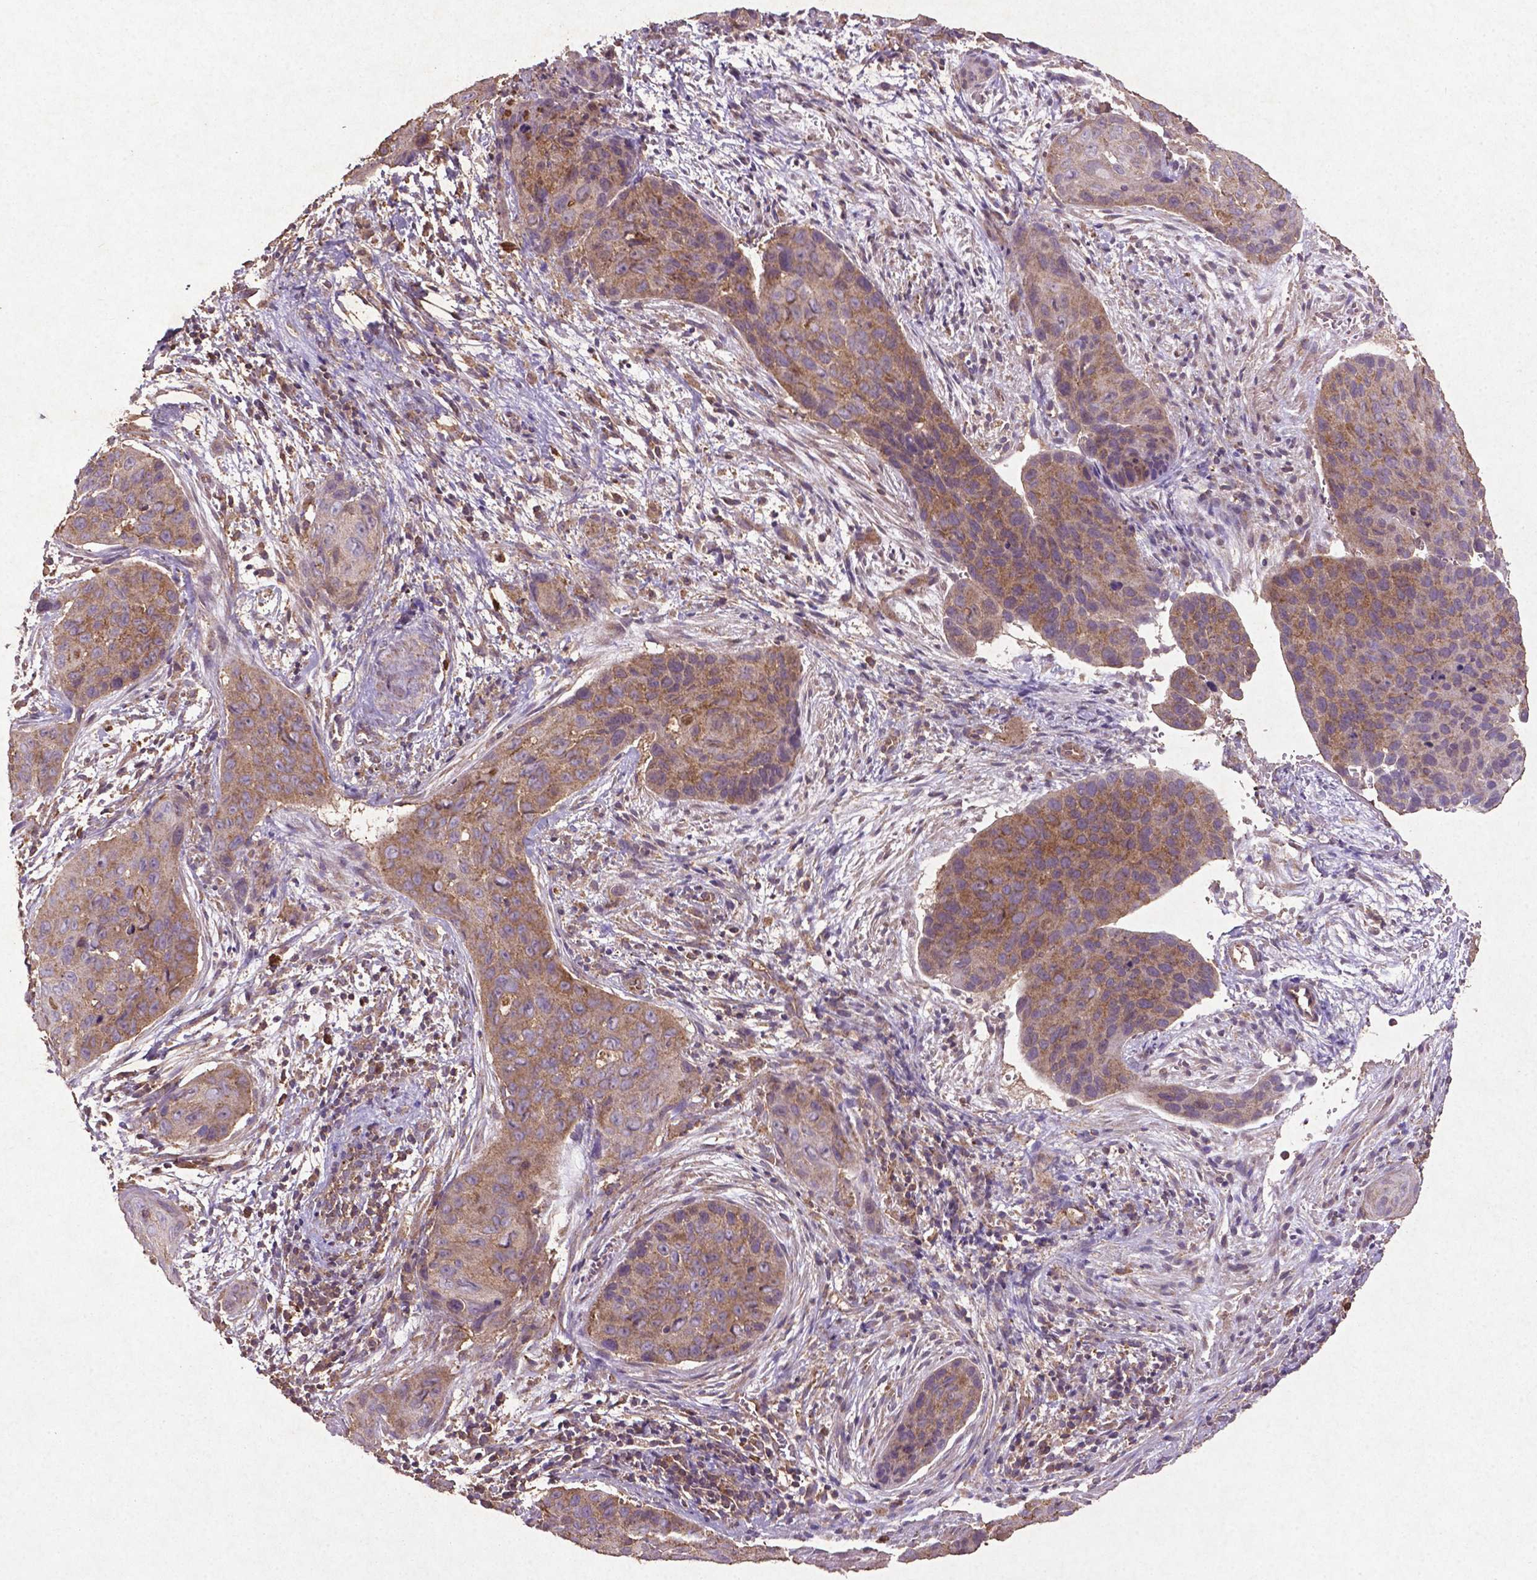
{"staining": {"intensity": "moderate", "quantity": ">75%", "location": "cytoplasmic/membranous"}, "tissue": "cervical cancer", "cell_type": "Tumor cells", "image_type": "cancer", "snomed": [{"axis": "morphology", "description": "Squamous cell carcinoma, NOS"}, {"axis": "topography", "description": "Cervix"}], "caption": "Immunohistochemistry staining of cervical cancer (squamous cell carcinoma), which displays medium levels of moderate cytoplasmic/membranous staining in approximately >75% of tumor cells indicating moderate cytoplasmic/membranous protein staining. The staining was performed using DAB (3,3'-diaminobenzidine) (brown) for protein detection and nuclei were counterstained in hematoxylin (blue).", "gene": "MTOR", "patient": {"sex": "female", "age": 35}}